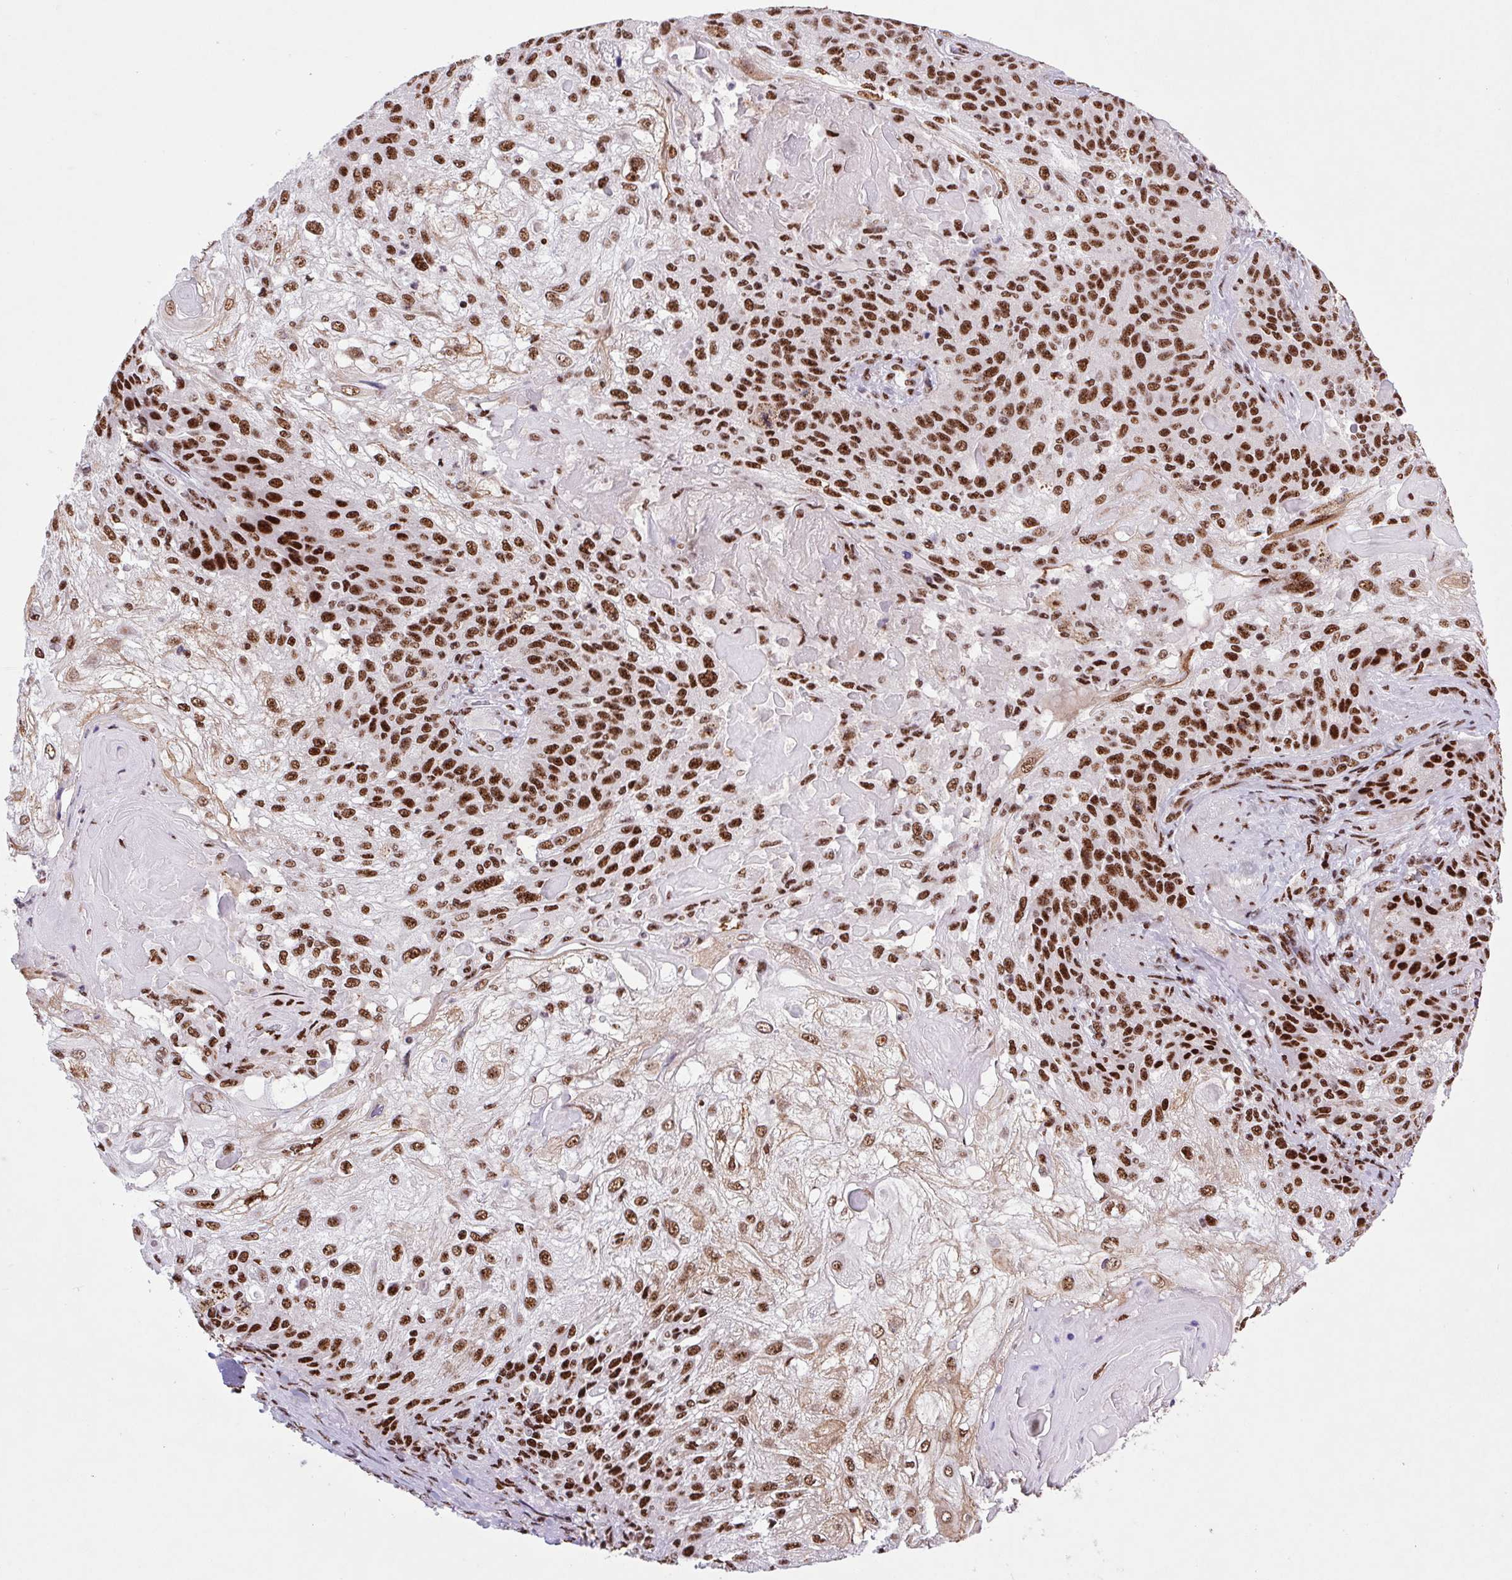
{"staining": {"intensity": "strong", "quantity": ">75%", "location": "nuclear"}, "tissue": "skin cancer", "cell_type": "Tumor cells", "image_type": "cancer", "snomed": [{"axis": "morphology", "description": "Normal tissue, NOS"}, {"axis": "morphology", "description": "Squamous cell carcinoma, NOS"}, {"axis": "topography", "description": "Skin"}], "caption": "The photomicrograph reveals a brown stain indicating the presence of a protein in the nuclear of tumor cells in skin squamous cell carcinoma. The protein of interest is shown in brown color, while the nuclei are stained blue.", "gene": "LDLRAD4", "patient": {"sex": "female", "age": 83}}